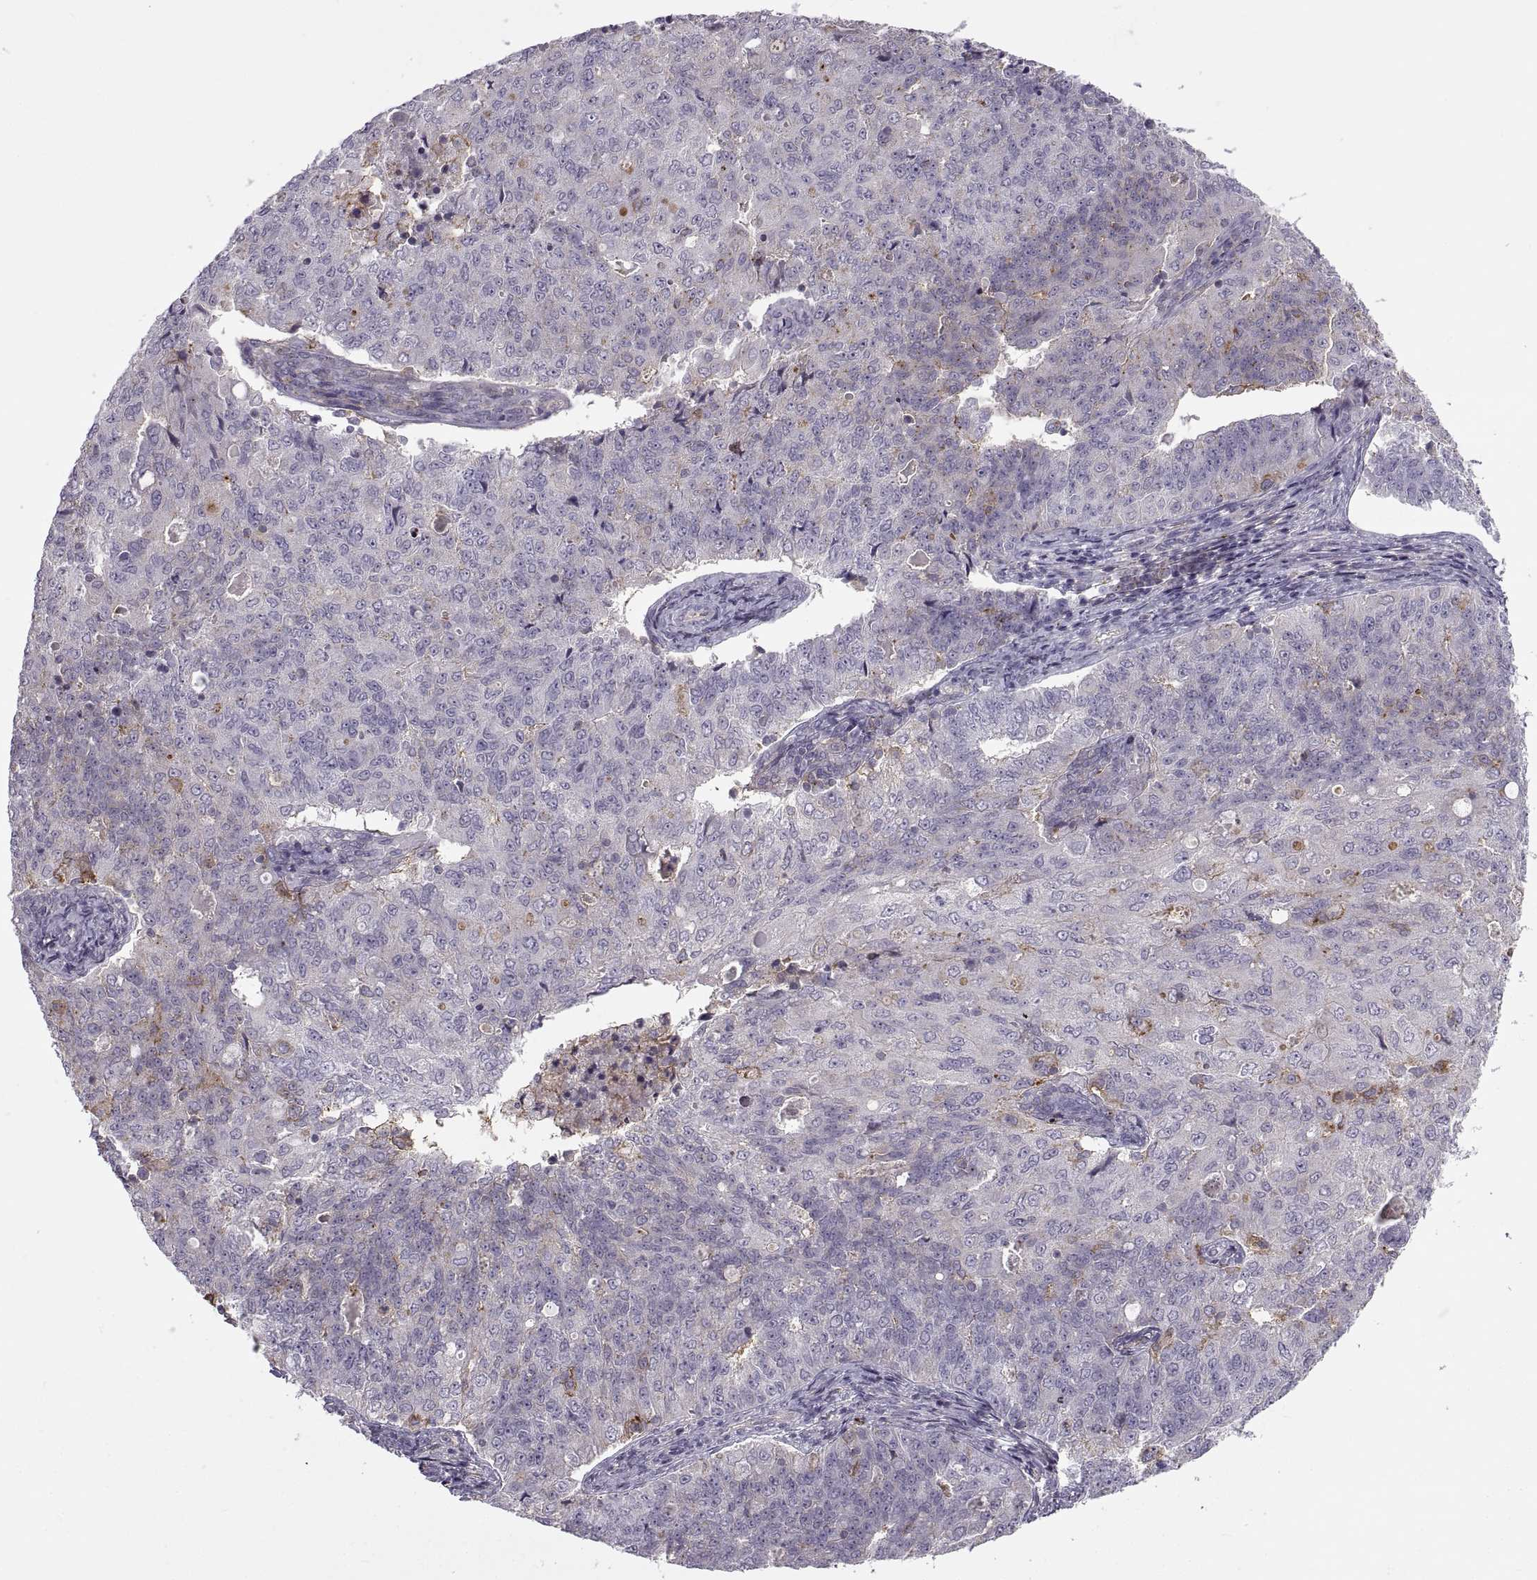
{"staining": {"intensity": "negative", "quantity": "none", "location": "none"}, "tissue": "endometrial cancer", "cell_type": "Tumor cells", "image_type": "cancer", "snomed": [{"axis": "morphology", "description": "Adenocarcinoma, NOS"}, {"axis": "topography", "description": "Endometrium"}], "caption": "Immunohistochemistry image of neoplastic tissue: endometrial adenocarcinoma stained with DAB exhibits no significant protein staining in tumor cells.", "gene": "RALB", "patient": {"sex": "female", "age": 43}}